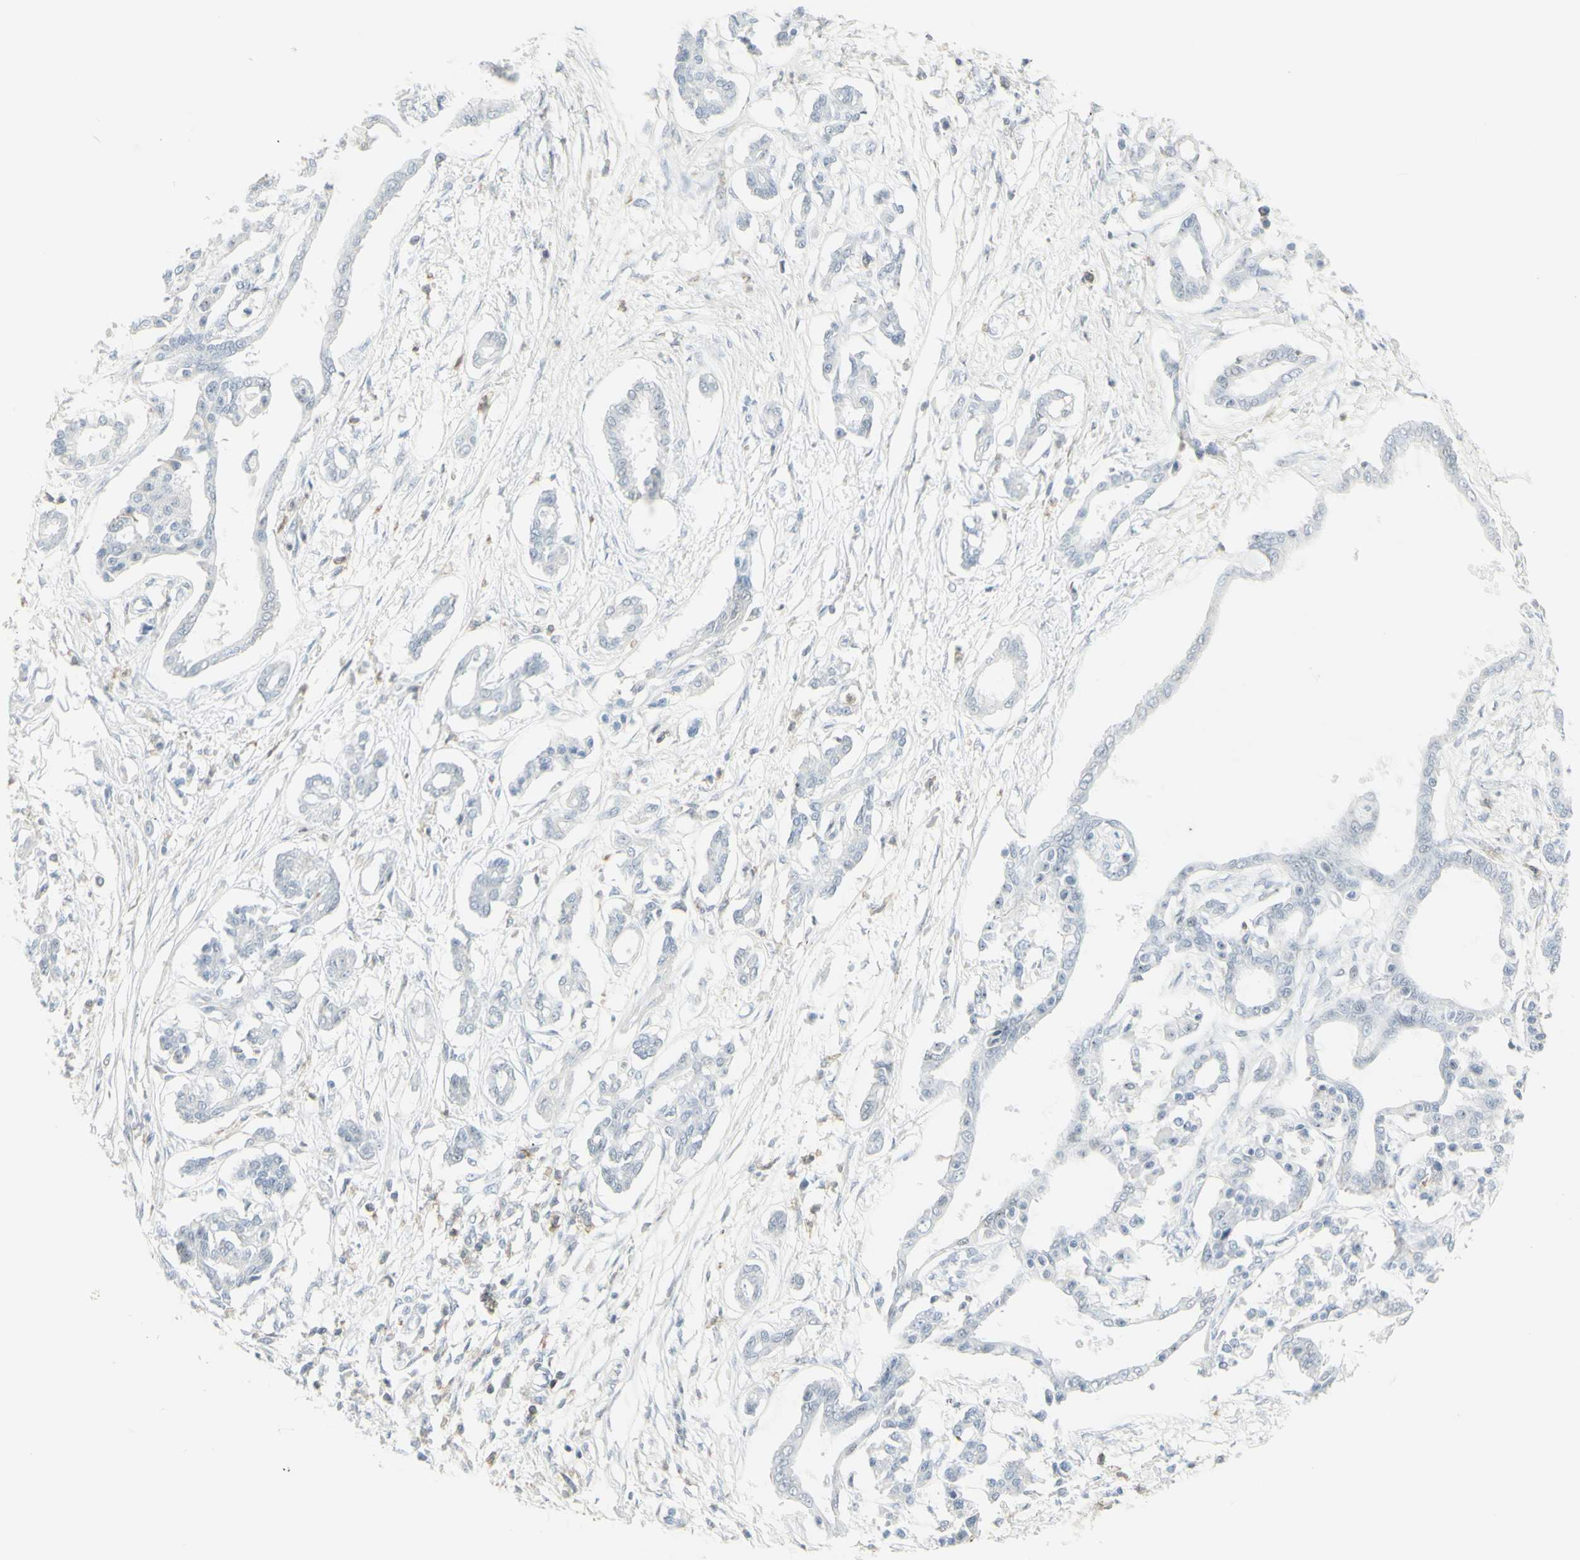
{"staining": {"intensity": "negative", "quantity": "none", "location": "none"}, "tissue": "pancreatic cancer", "cell_type": "Tumor cells", "image_type": "cancer", "snomed": [{"axis": "morphology", "description": "Adenocarcinoma, NOS"}, {"axis": "topography", "description": "Pancreas"}], "caption": "There is no significant expression in tumor cells of adenocarcinoma (pancreatic).", "gene": "NRG1", "patient": {"sex": "male", "age": 56}}